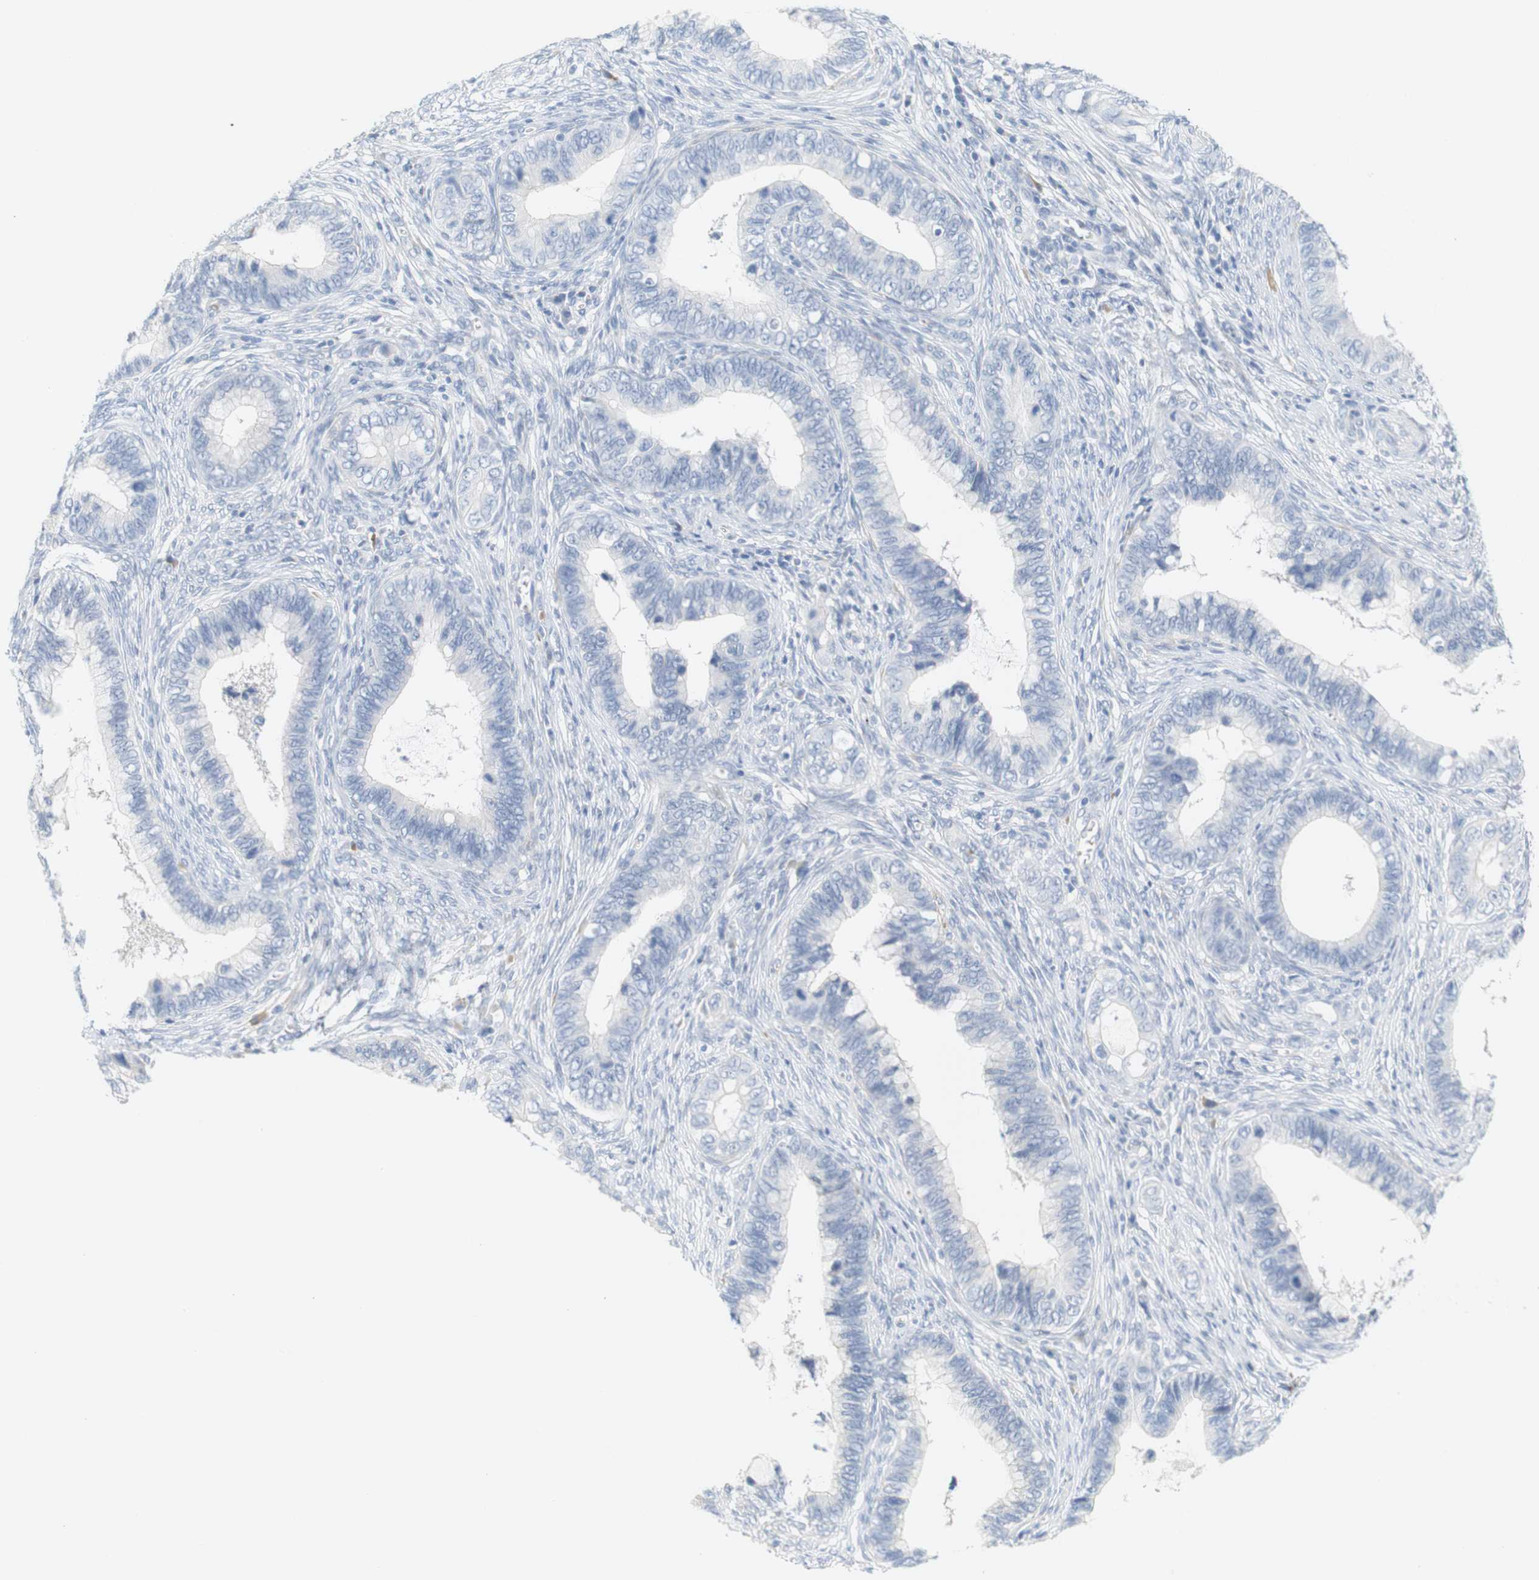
{"staining": {"intensity": "negative", "quantity": "none", "location": "none"}, "tissue": "cervical cancer", "cell_type": "Tumor cells", "image_type": "cancer", "snomed": [{"axis": "morphology", "description": "Adenocarcinoma, NOS"}, {"axis": "topography", "description": "Cervix"}], "caption": "Immunohistochemistry (IHC) image of human cervical cancer (adenocarcinoma) stained for a protein (brown), which demonstrates no expression in tumor cells.", "gene": "RGS9", "patient": {"sex": "female", "age": 44}}